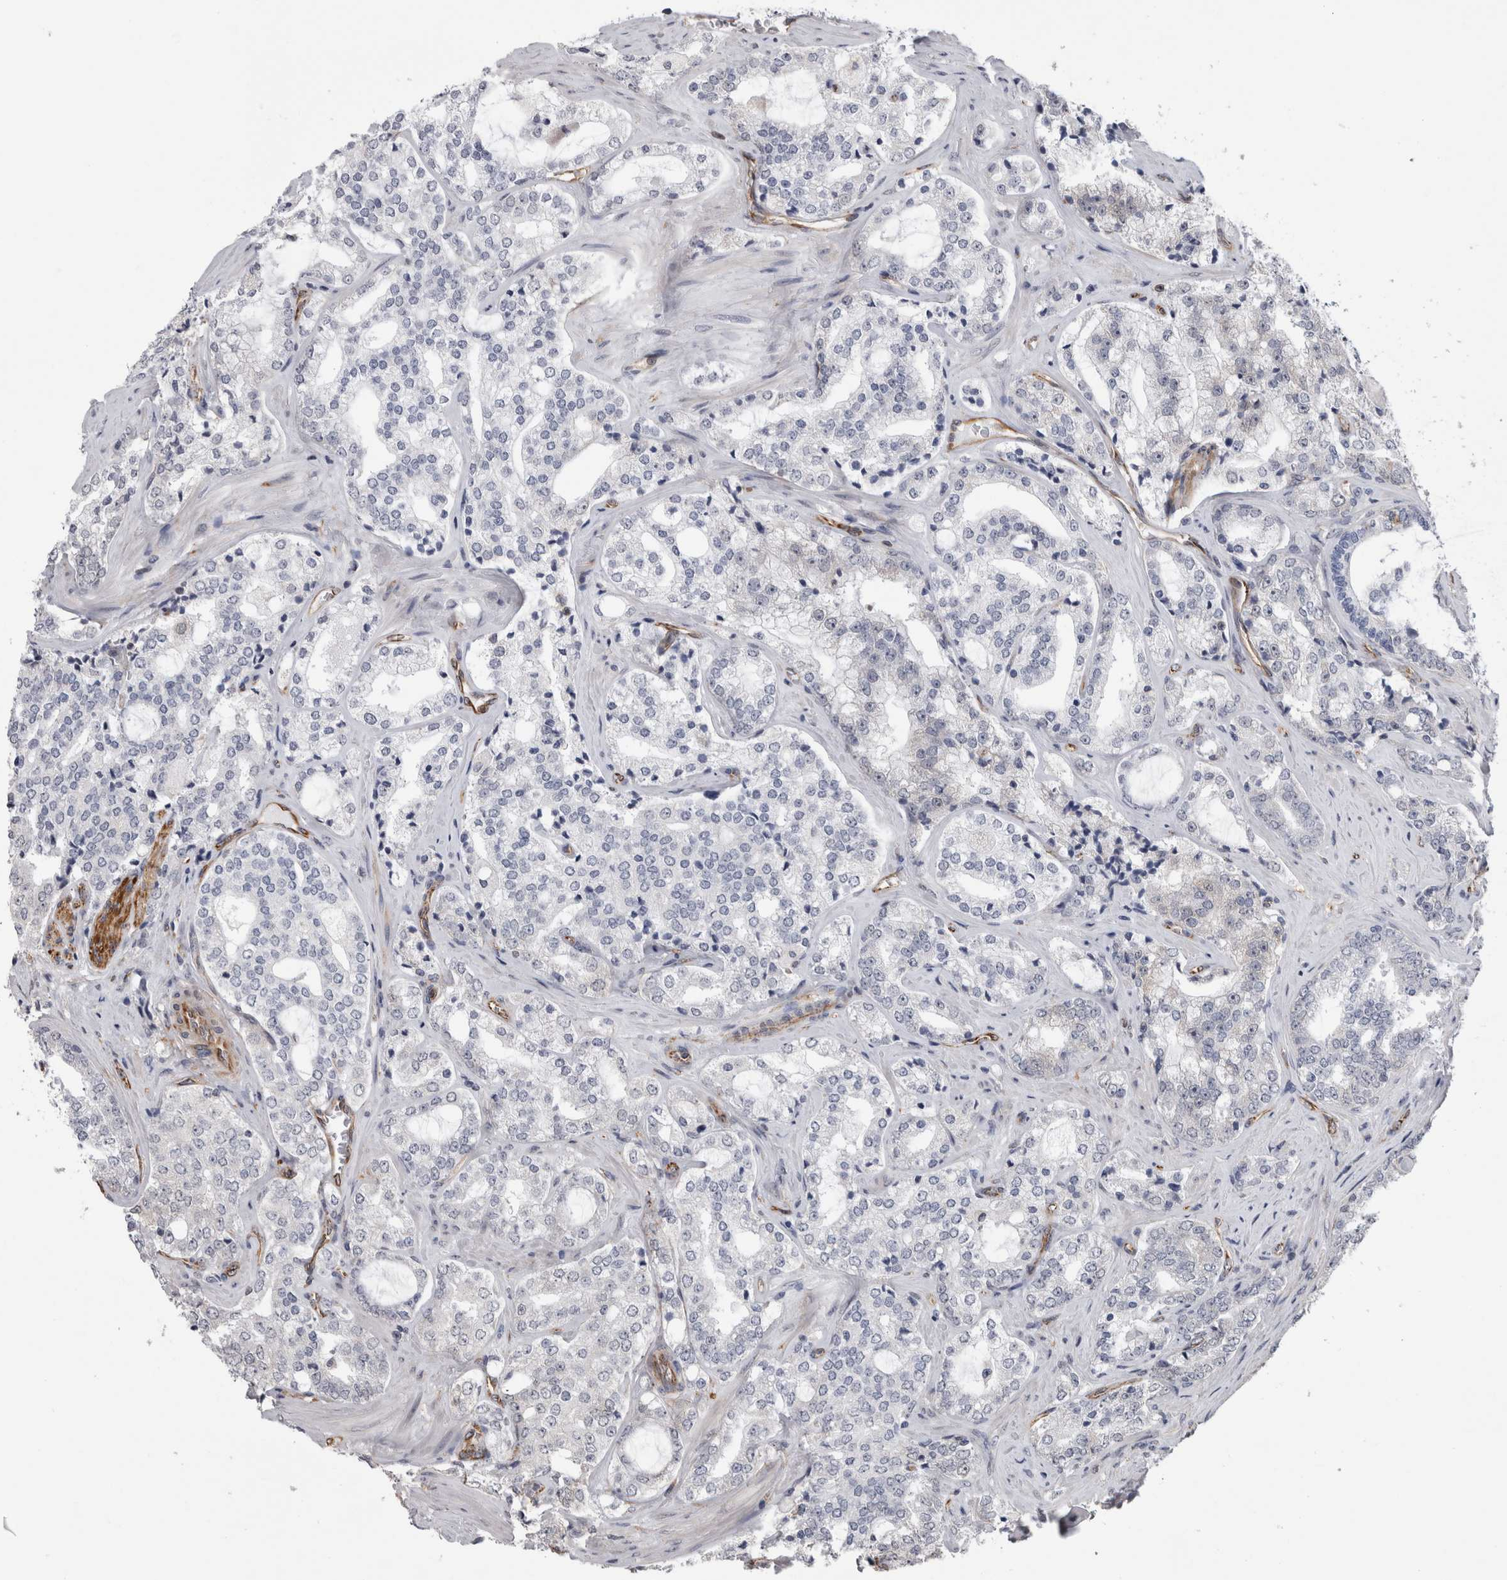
{"staining": {"intensity": "negative", "quantity": "none", "location": "none"}, "tissue": "prostate cancer", "cell_type": "Tumor cells", "image_type": "cancer", "snomed": [{"axis": "morphology", "description": "Adenocarcinoma, High grade"}, {"axis": "topography", "description": "Prostate"}], "caption": "Prostate cancer (adenocarcinoma (high-grade)) stained for a protein using immunohistochemistry (IHC) shows no positivity tumor cells.", "gene": "ACOT7", "patient": {"sex": "male", "age": 64}}